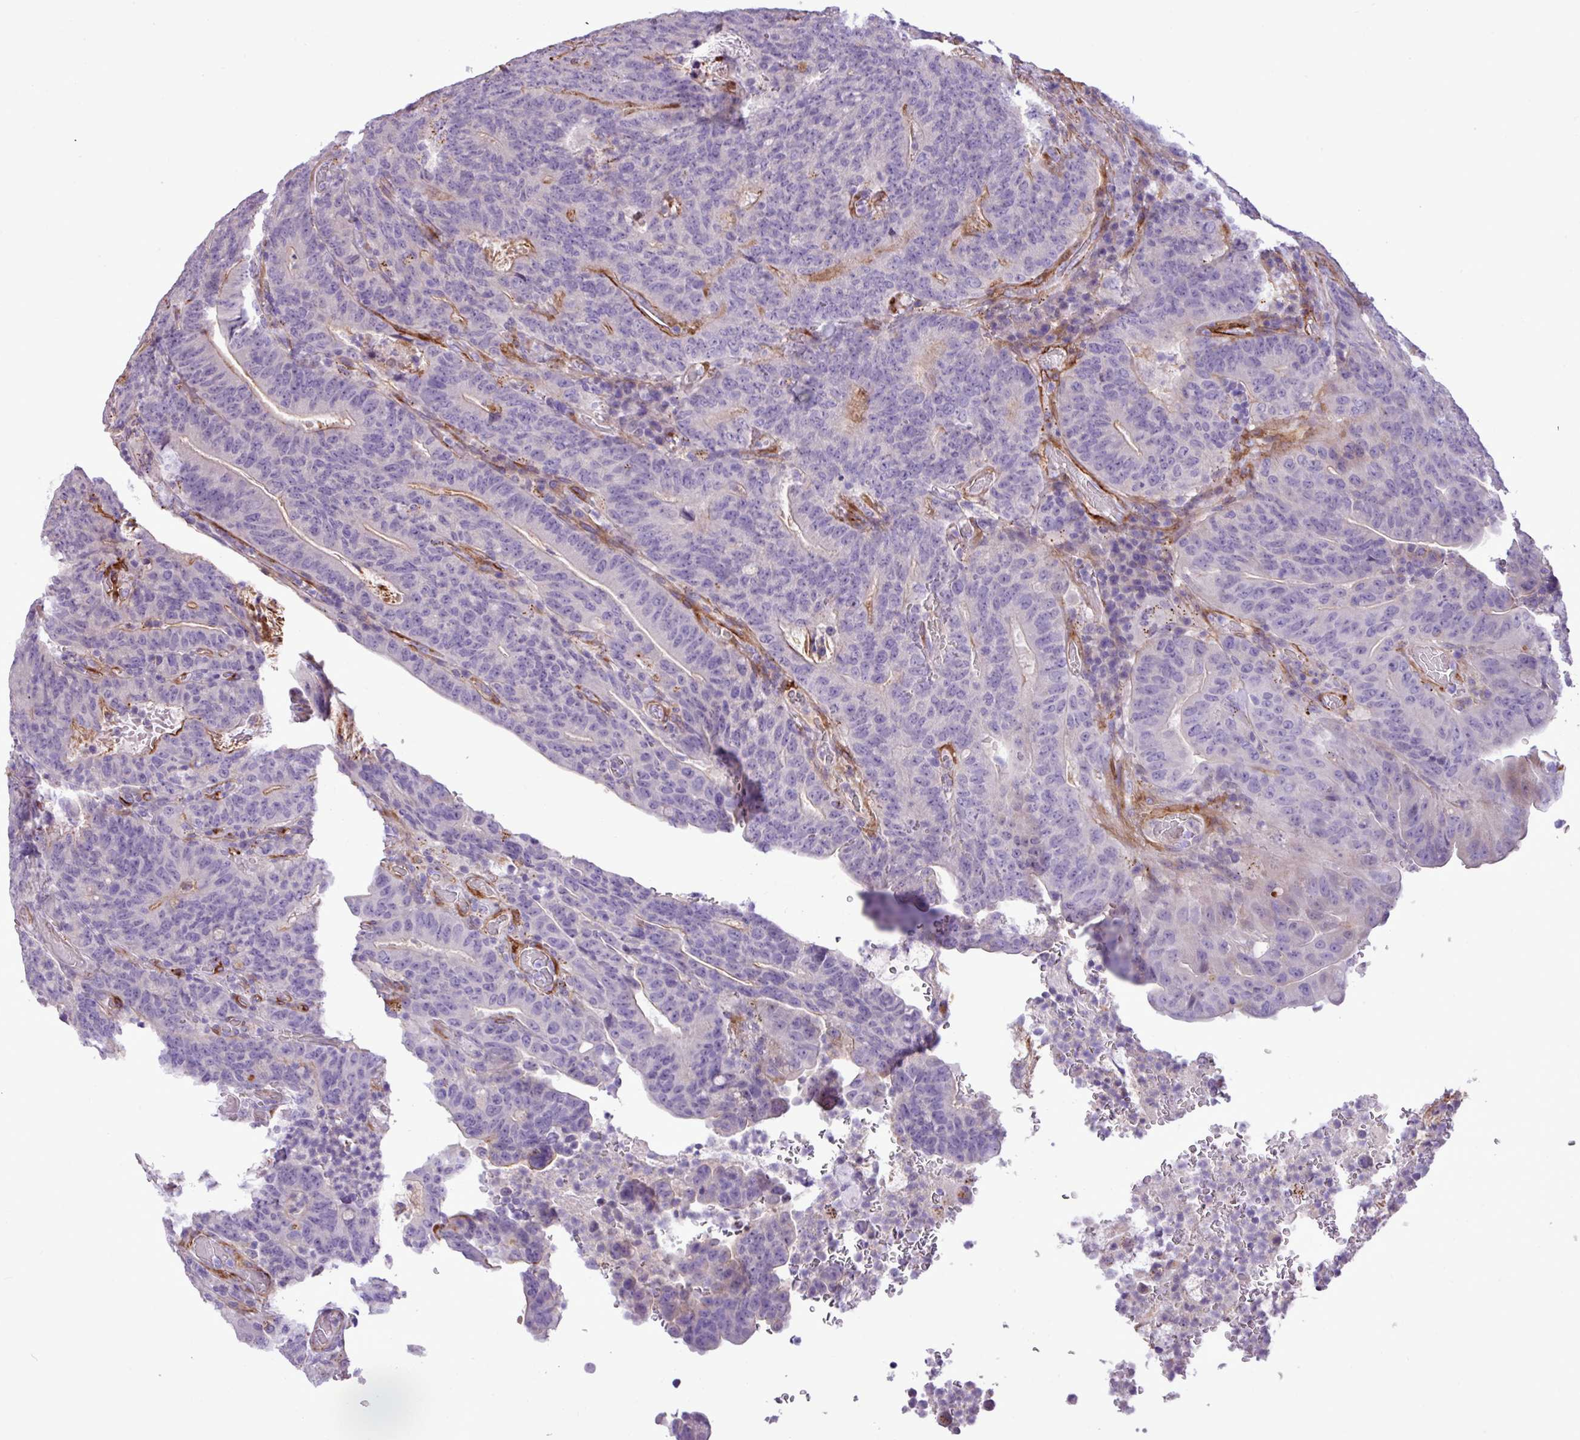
{"staining": {"intensity": "negative", "quantity": "none", "location": "none"}, "tissue": "colorectal cancer", "cell_type": "Tumor cells", "image_type": "cancer", "snomed": [{"axis": "morphology", "description": "Normal tissue, NOS"}, {"axis": "morphology", "description": "Adenocarcinoma, NOS"}, {"axis": "topography", "description": "Colon"}], "caption": "Human colorectal cancer (adenocarcinoma) stained for a protein using immunohistochemistry (IHC) displays no expression in tumor cells.", "gene": "CD248", "patient": {"sex": "female", "age": 75}}